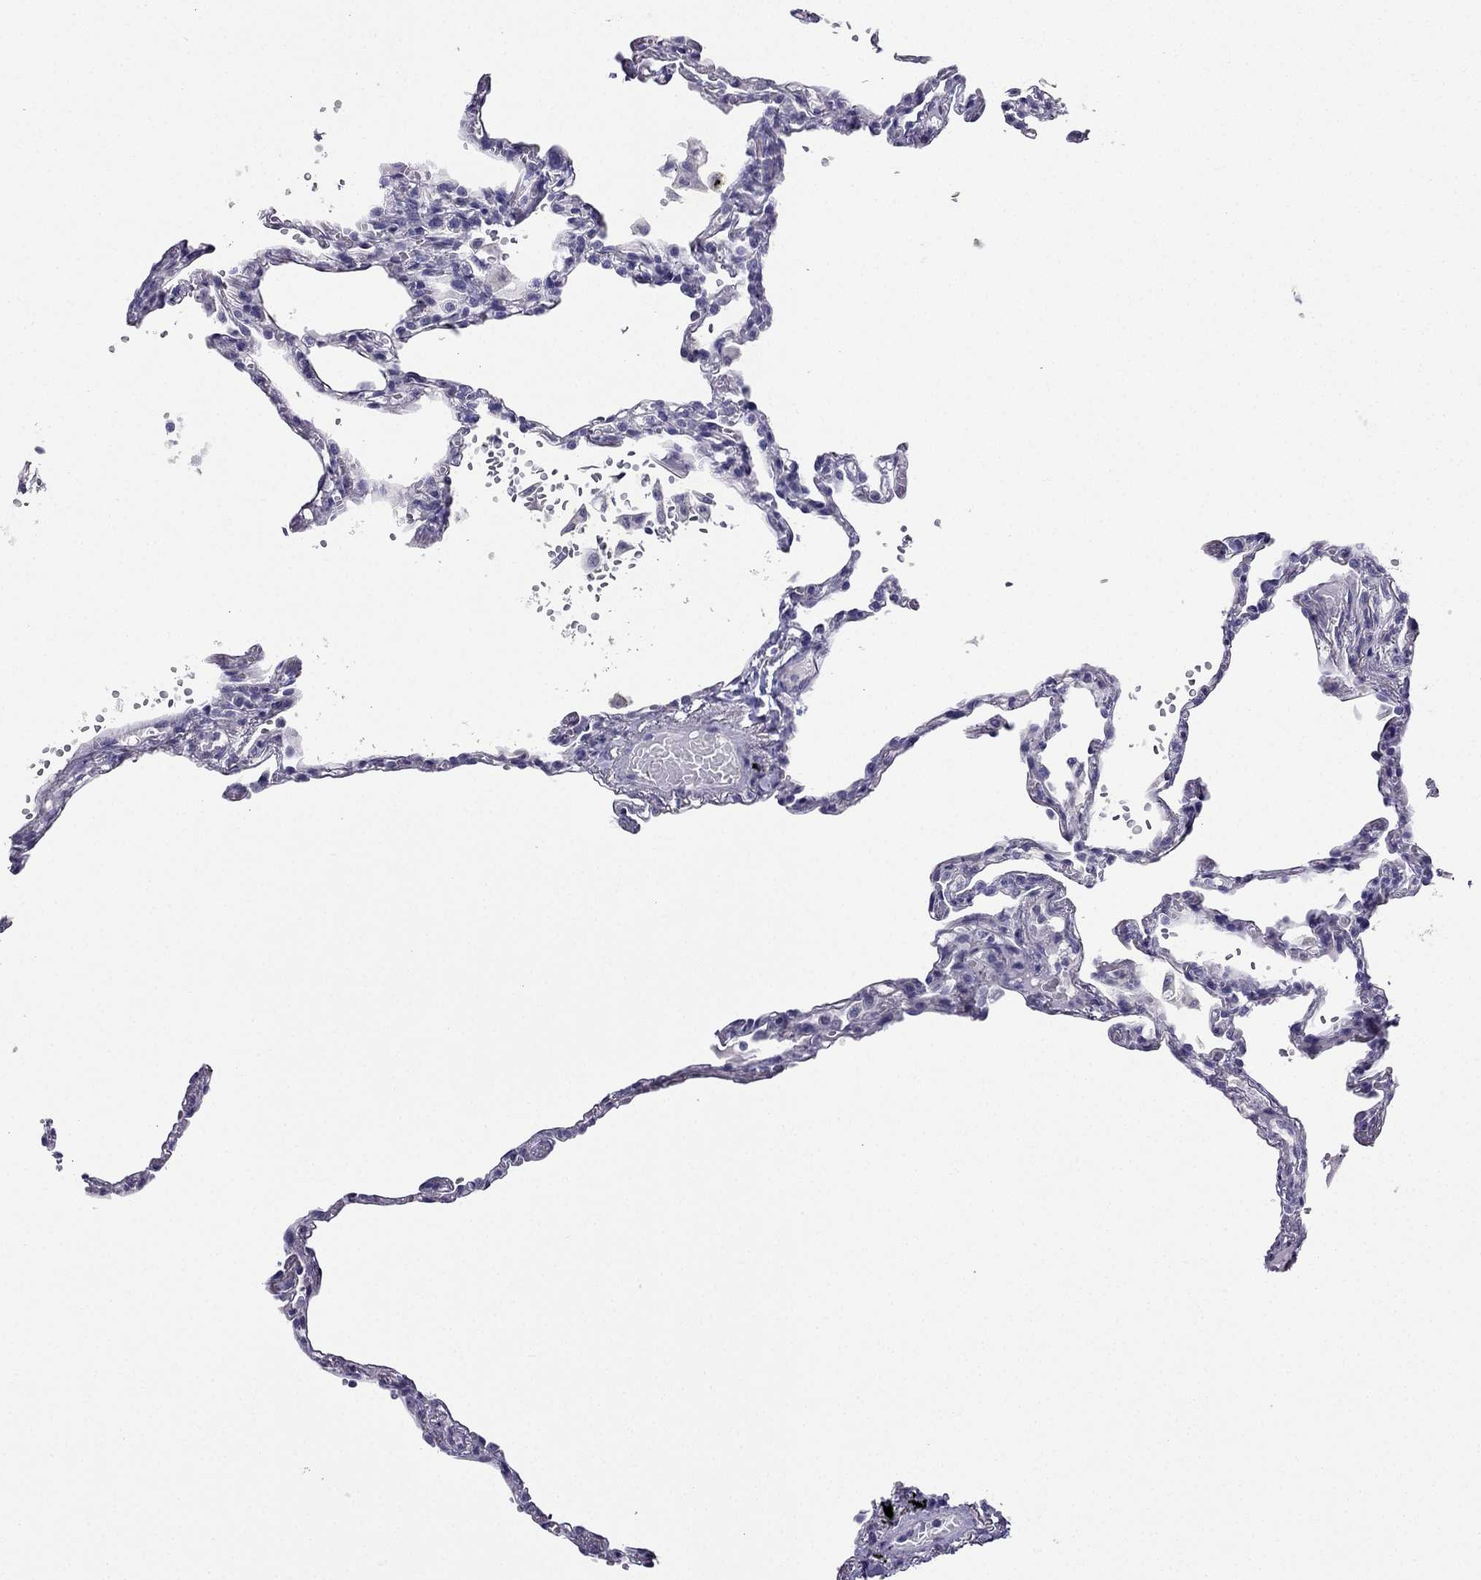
{"staining": {"intensity": "negative", "quantity": "none", "location": "none"}, "tissue": "lung", "cell_type": "Alveolar cells", "image_type": "normal", "snomed": [{"axis": "morphology", "description": "Normal tissue, NOS"}, {"axis": "topography", "description": "Lung"}], "caption": "This is an IHC micrograph of unremarkable lung. There is no staining in alveolar cells.", "gene": "KCNJ10", "patient": {"sex": "male", "age": 78}}